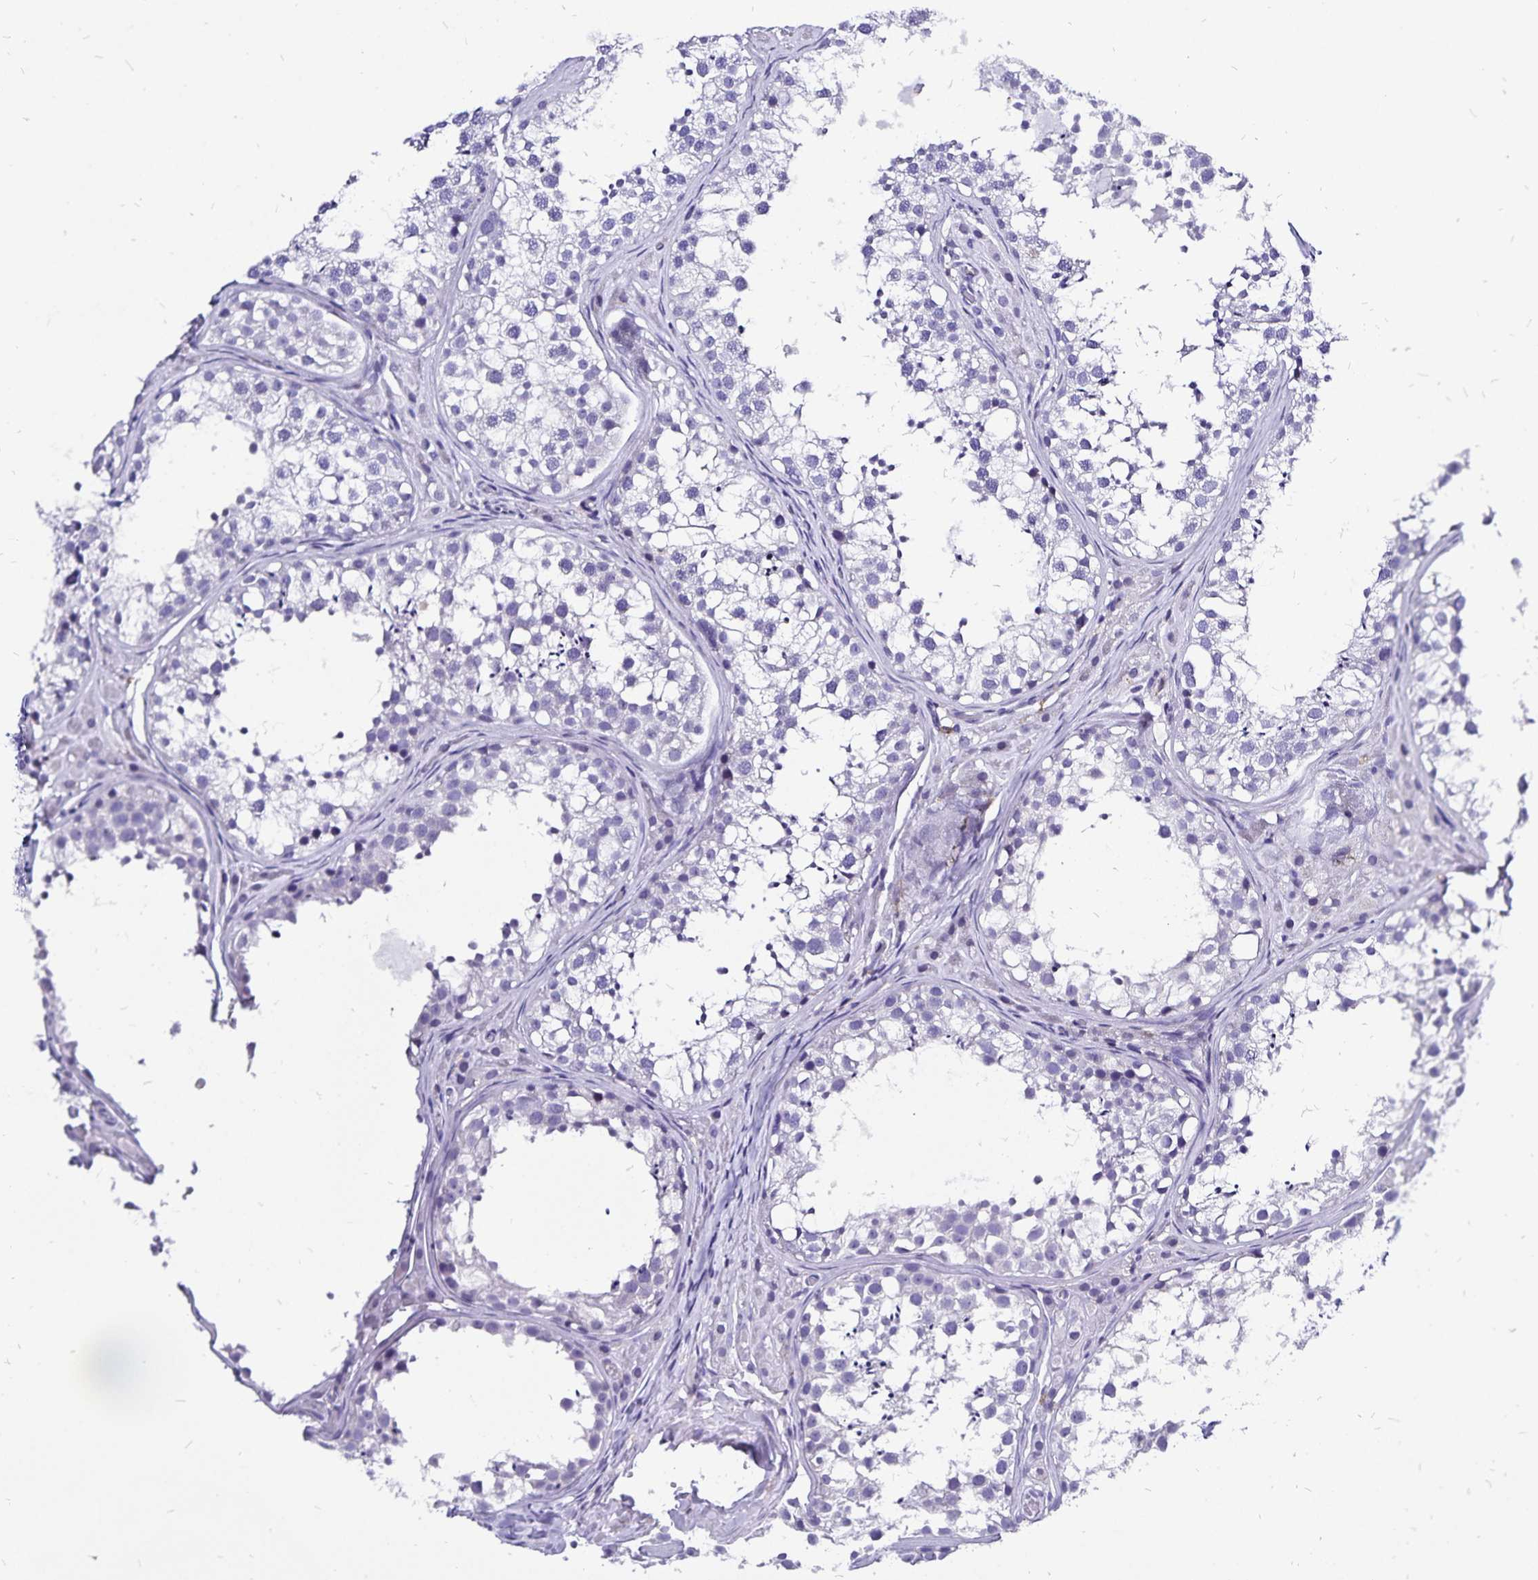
{"staining": {"intensity": "negative", "quantity": "none", "location": "none"}, "tissue": "testis", "cell_type": "Cells in seminiferous ducts", "image_type": "normal", "snomed": [{"axis": "morphology", "description": "Normal tissue, NOS"}, {"axis": "topography", "description": "Testis"}], "caption": "High magnification brightfield microscopy of normal testis stained with DAB (brown) and counterstained with hematoxylin (blue): cells in seminiferous ducts show no significant staining.", "gene": "PLAC1", "patient": {"sex": "male", "age": 13}}